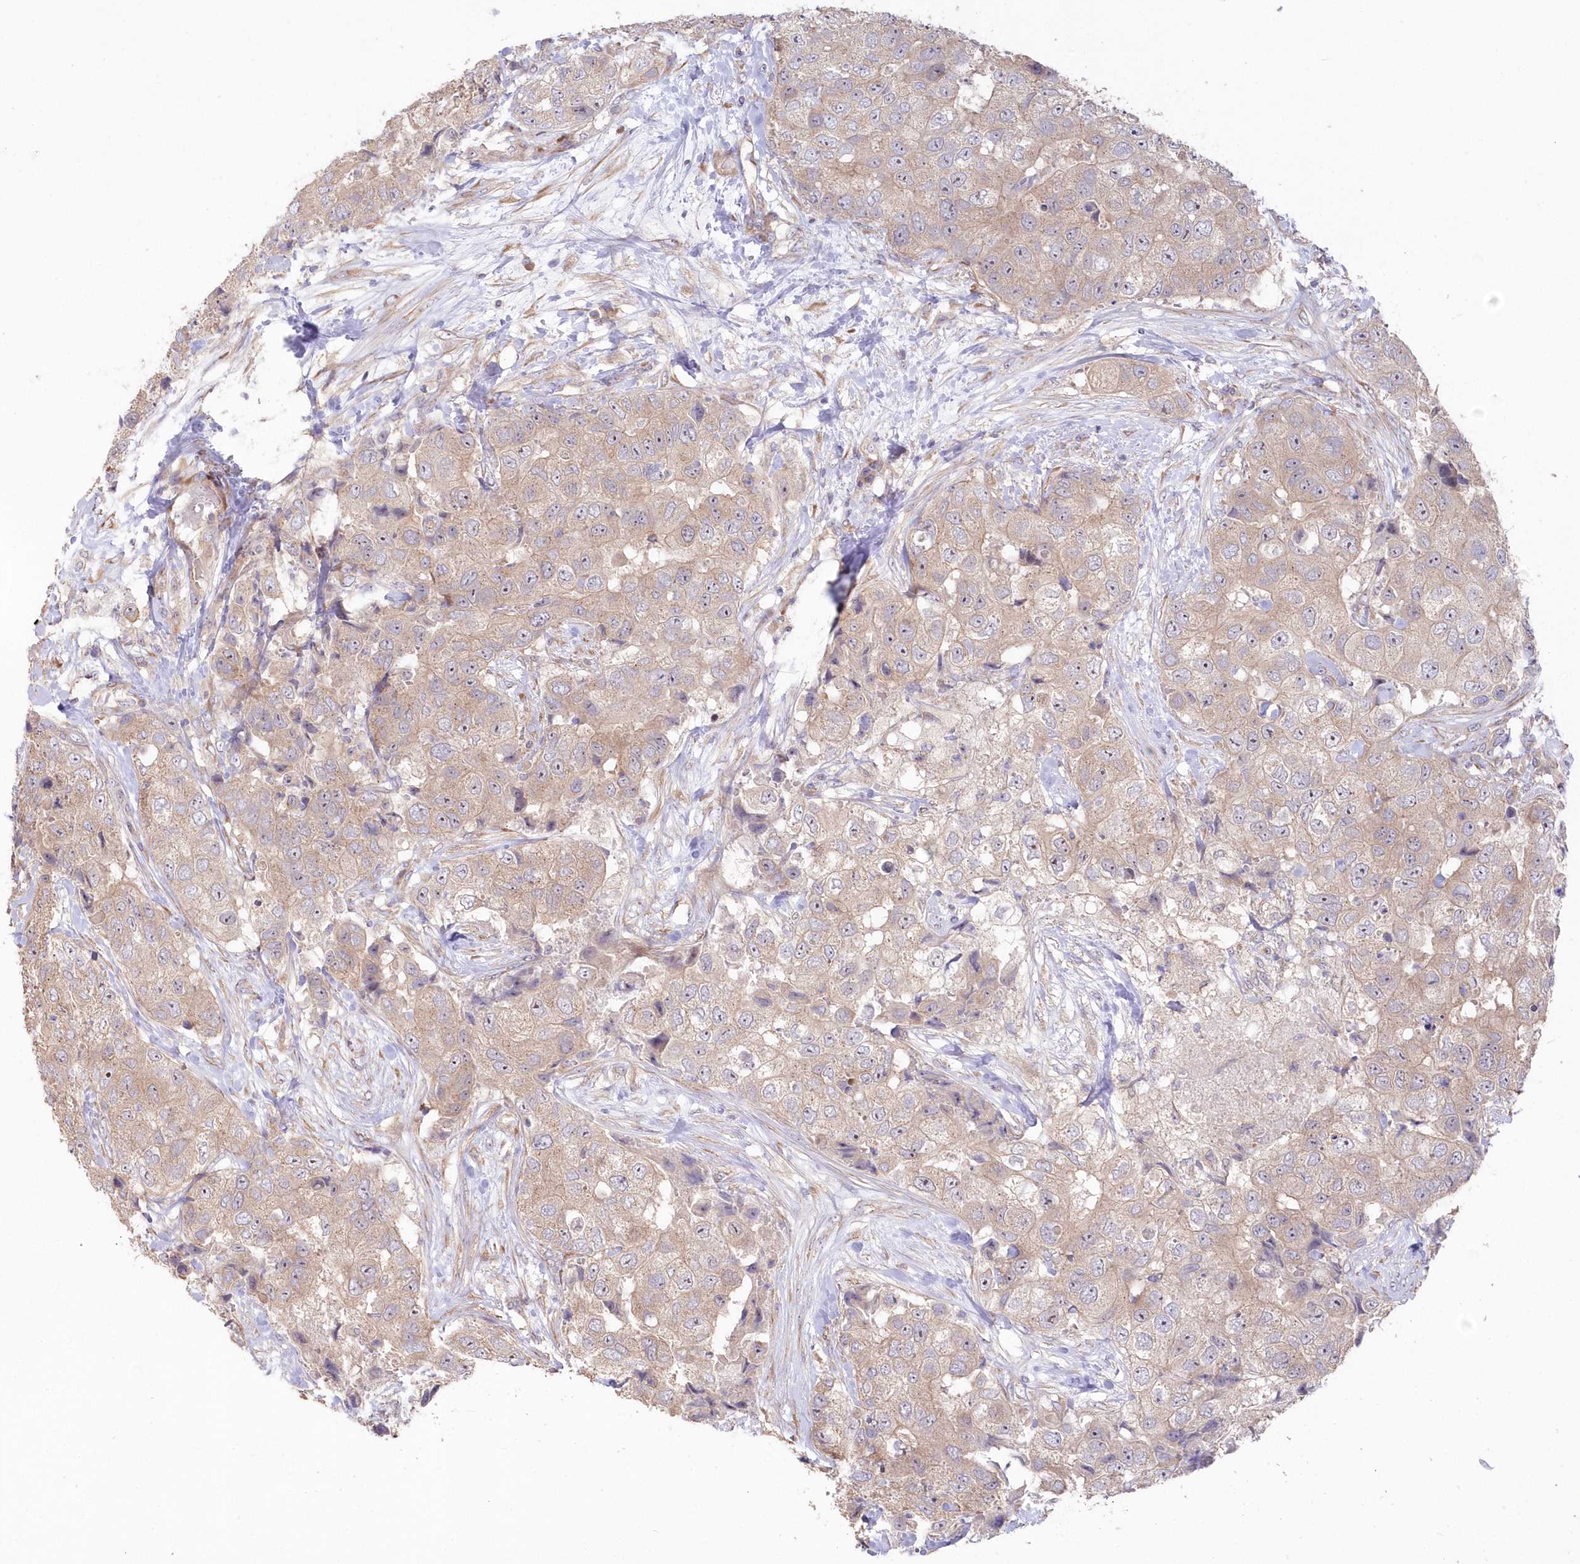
{"staining": {"intensity": "weak", "quantity": ">75%", "location": "cytoplasmic/membranous,nuclear"}, "tissue": "breast cancer", "cell_type": "Tumor cells", "image_type": "cancer", "snomed": [{"axis": "morphology", "description": "Duct carcinoma"}, {"axis": "topography", "description": "Breast"}], "caption": "Brown immunohistochemical staining in human infiltrating ductal carcinoma (breast) demonstrates weak cytoplasmic/membranous and nuclear expression in approximately >75% of tumor cells.", "gene": "TBCA", "patient": {"sex": "female", "age": 62}}